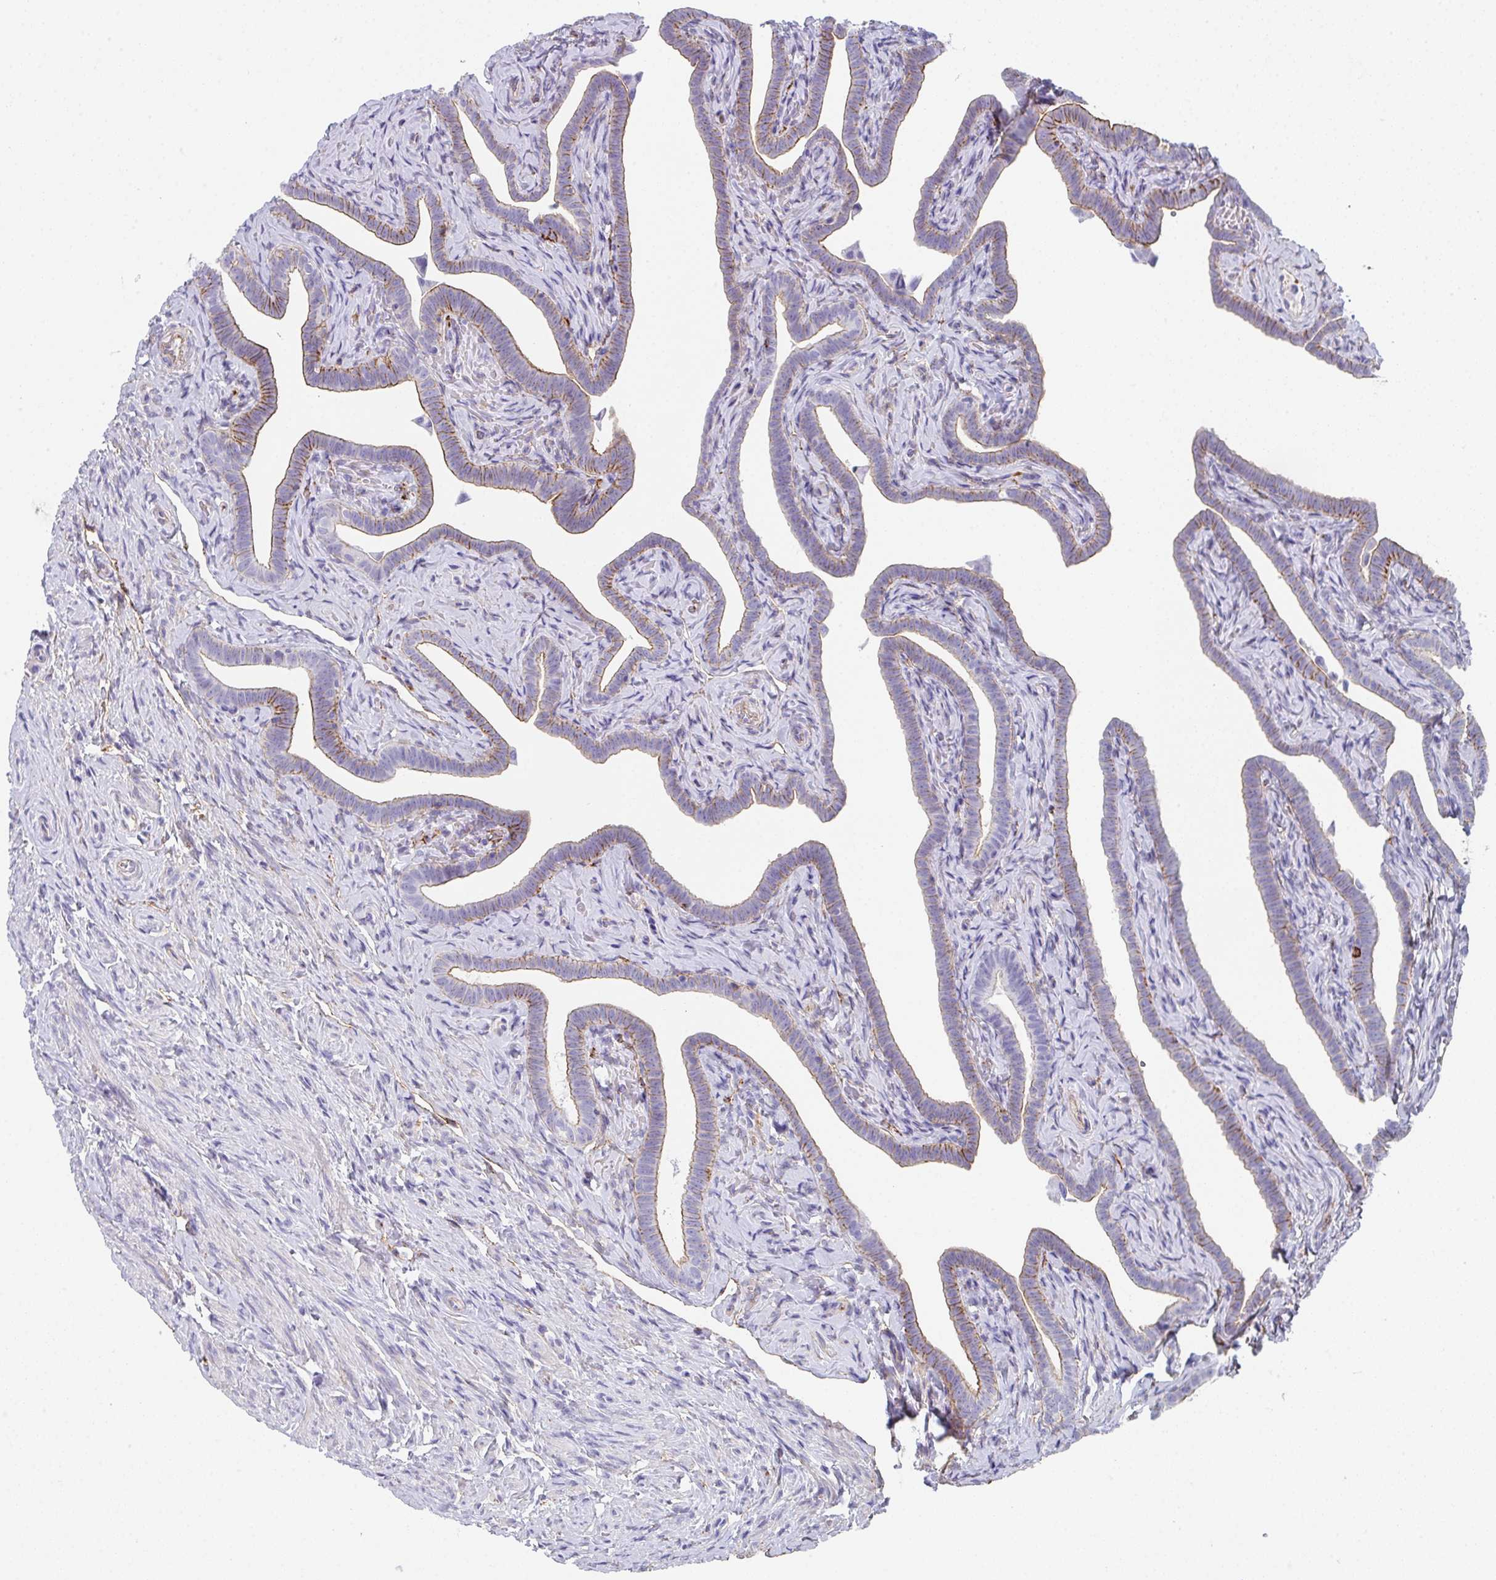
{"staining": {"intensity": "weak", "quantity": "25%-75%", "location": "cytoplasmic/membranous"}, "tissue": "fallopian tube", "cell_type": "Glandular cells", "image_type": "normal", "snomed": [{"axis": "morphology", "description": "Normal tissue, NOS"}, {"axis": "topography", "description": "Fallopian tube"}], "caption": "Protein staining by IHC exhibits weak cytoplasmic/membranous staining in about 25%-75% of glandular cells in unremarkable fallopian tube. (DAB (3,3'-diaminobenzidine) IHC with brightfield microscopy, high magnification).", "gene": "DBN1", "patient": {"sex": "female", "age": 69}}